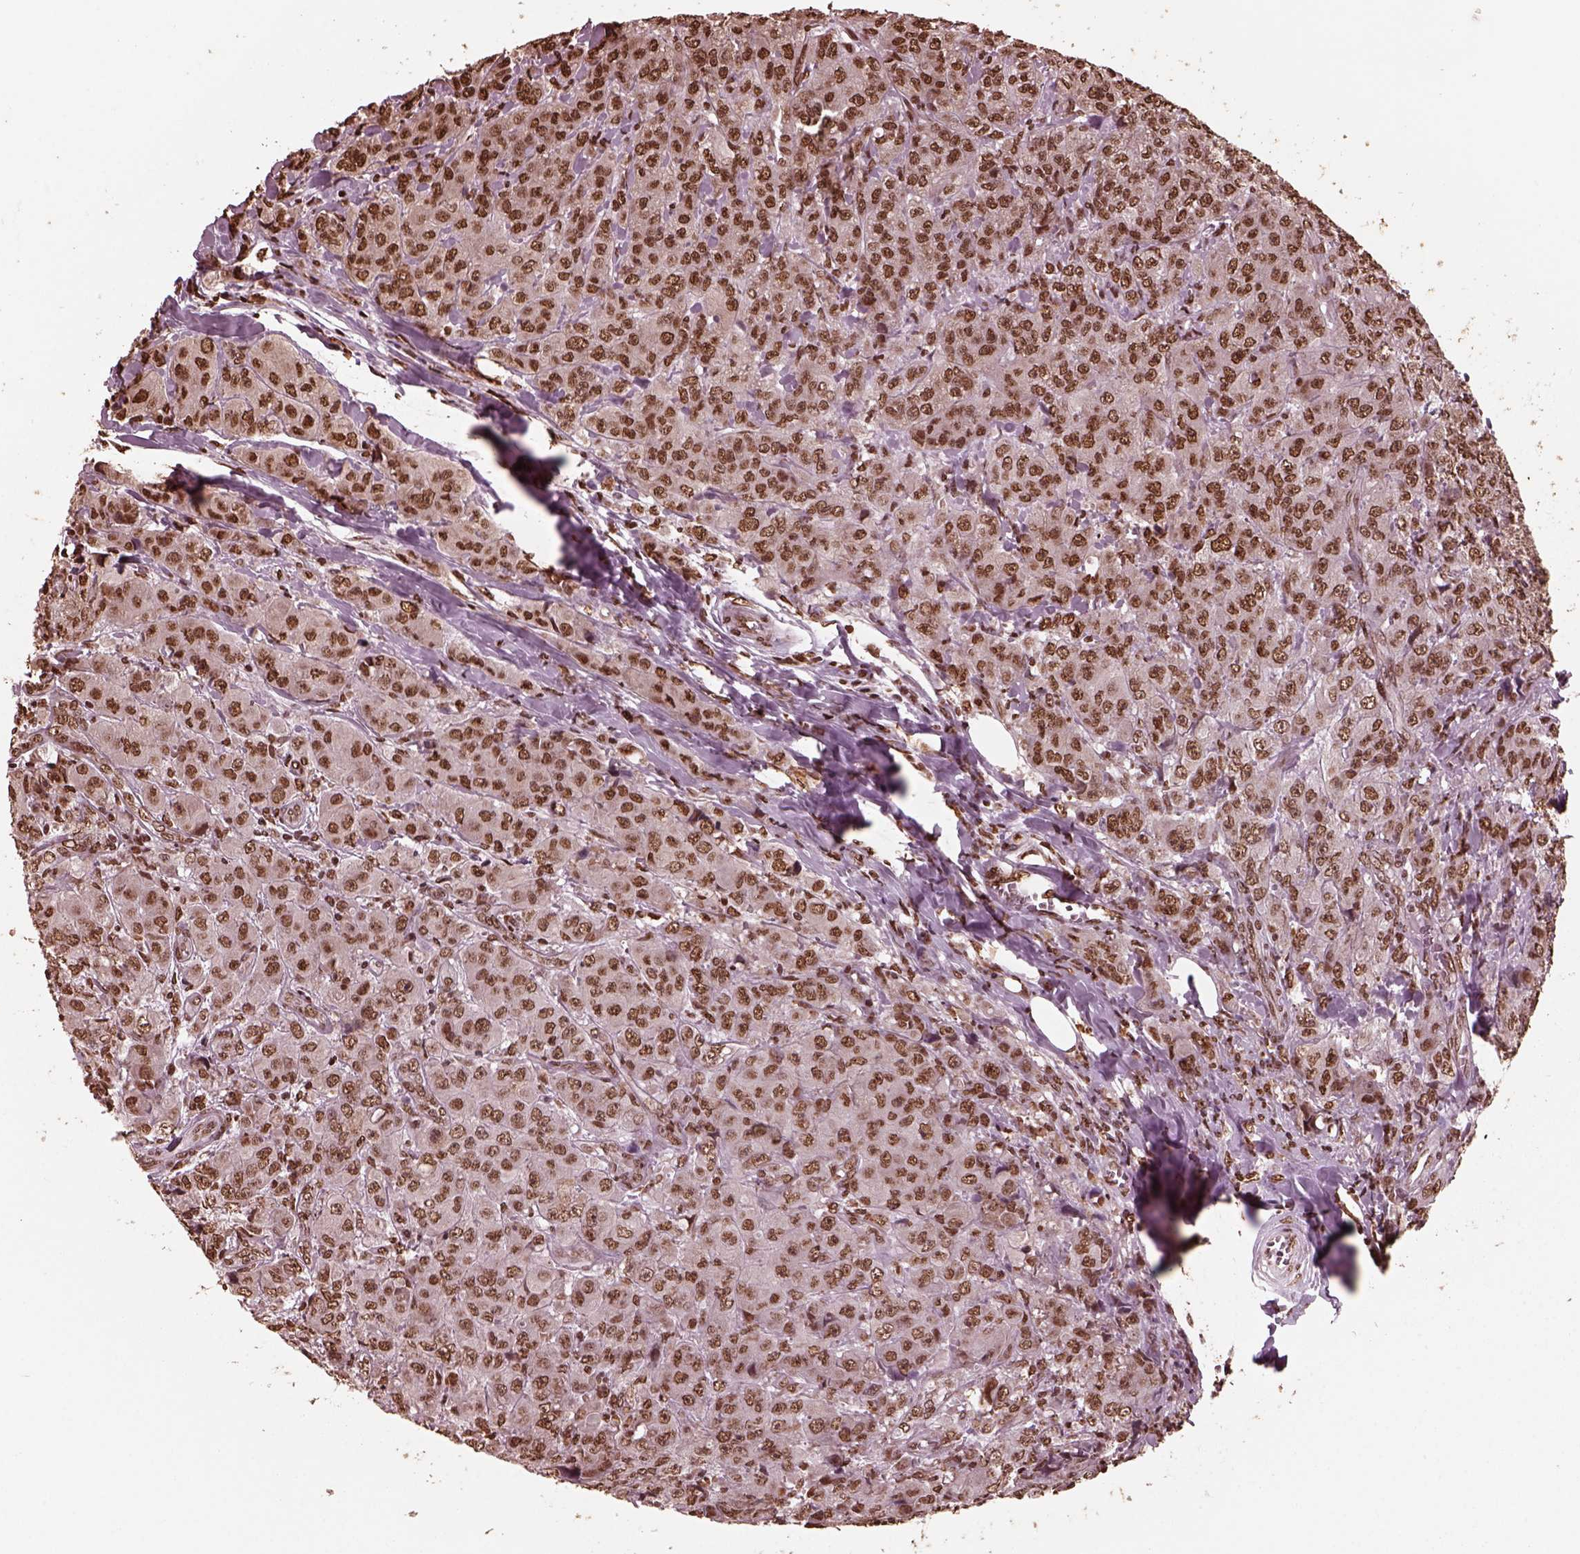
{"staining": {"intensity": "strong", "quantity": ">75%", "location": "nuclear"}, "tissue": "breast cancer", "cell_type": "Tumor cells", "image_type": "cancer", "snomed": [{"axis": "morphology", "description": "Duct carcinoma"}, {"axis": "topography", "description": "Breast"}], "caption": "Brown immunohistochemical staining in breast cancer (intraductal carcinoma) demonstrates strong nuclear staining in about >75% of tumor cells. Using DAB (brown) and hematoxylin (blue) stains, captured at high magnification using brightfield microscopy.", "gene": "NSD1", "patient": {"sex": "female", "age": 43}}